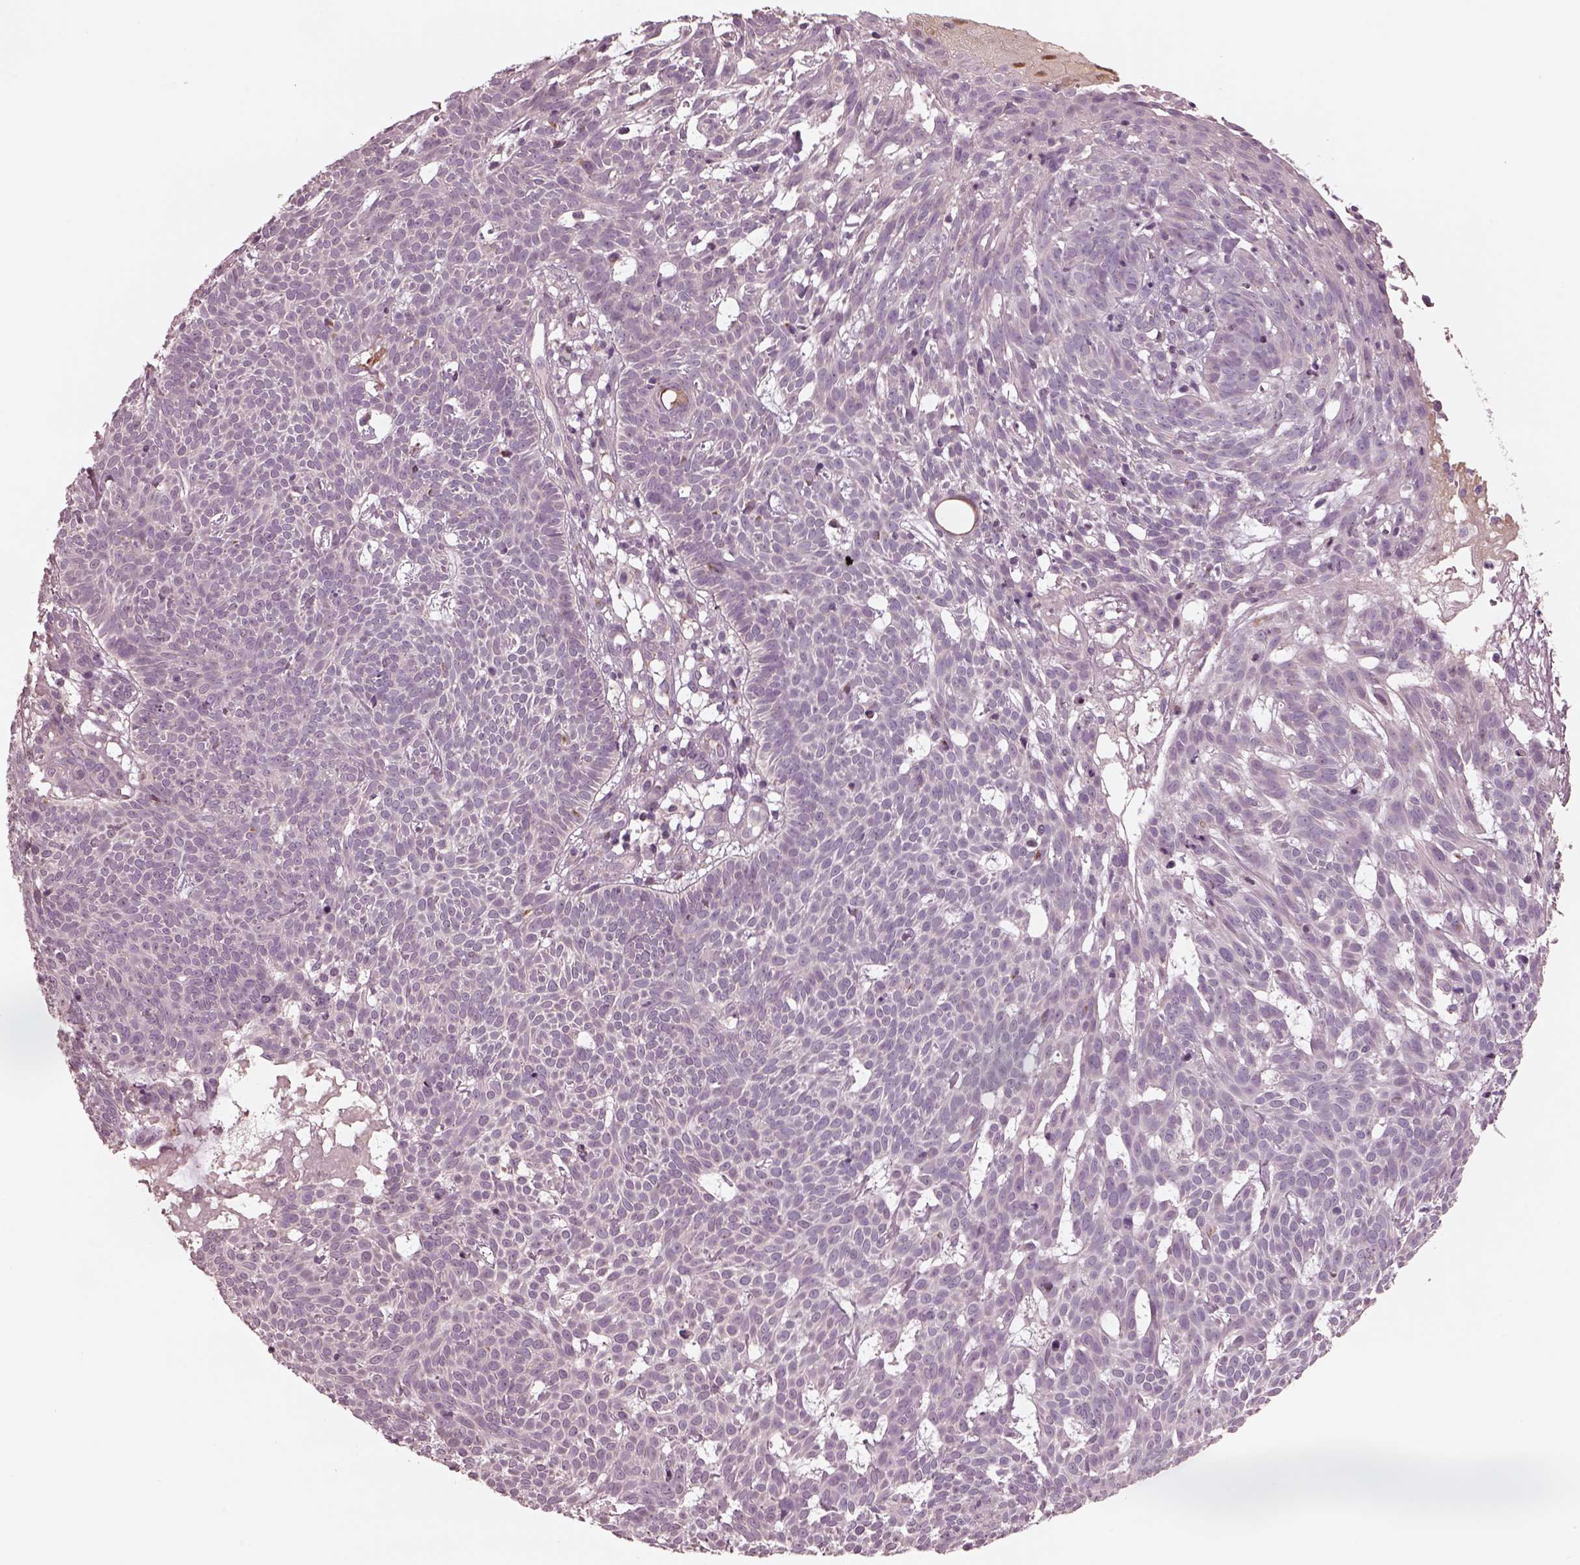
{"staining": {"intensity": "negative", "quantity": "none", "location": "none"}, "tissue": "skin cancer", "cell_type": "Tumor cells", "image_type": "cancer", "snomed": [{"axis": "morphology", "description": "Basal cell carcinoma"}, {"axis": "topography", "description": "Skin"}], "caption": "Tumor cells show no significant positivity in skin cancer.", "gene": "SDCBP2", "patient": {"sex": "male", "age": 59}}